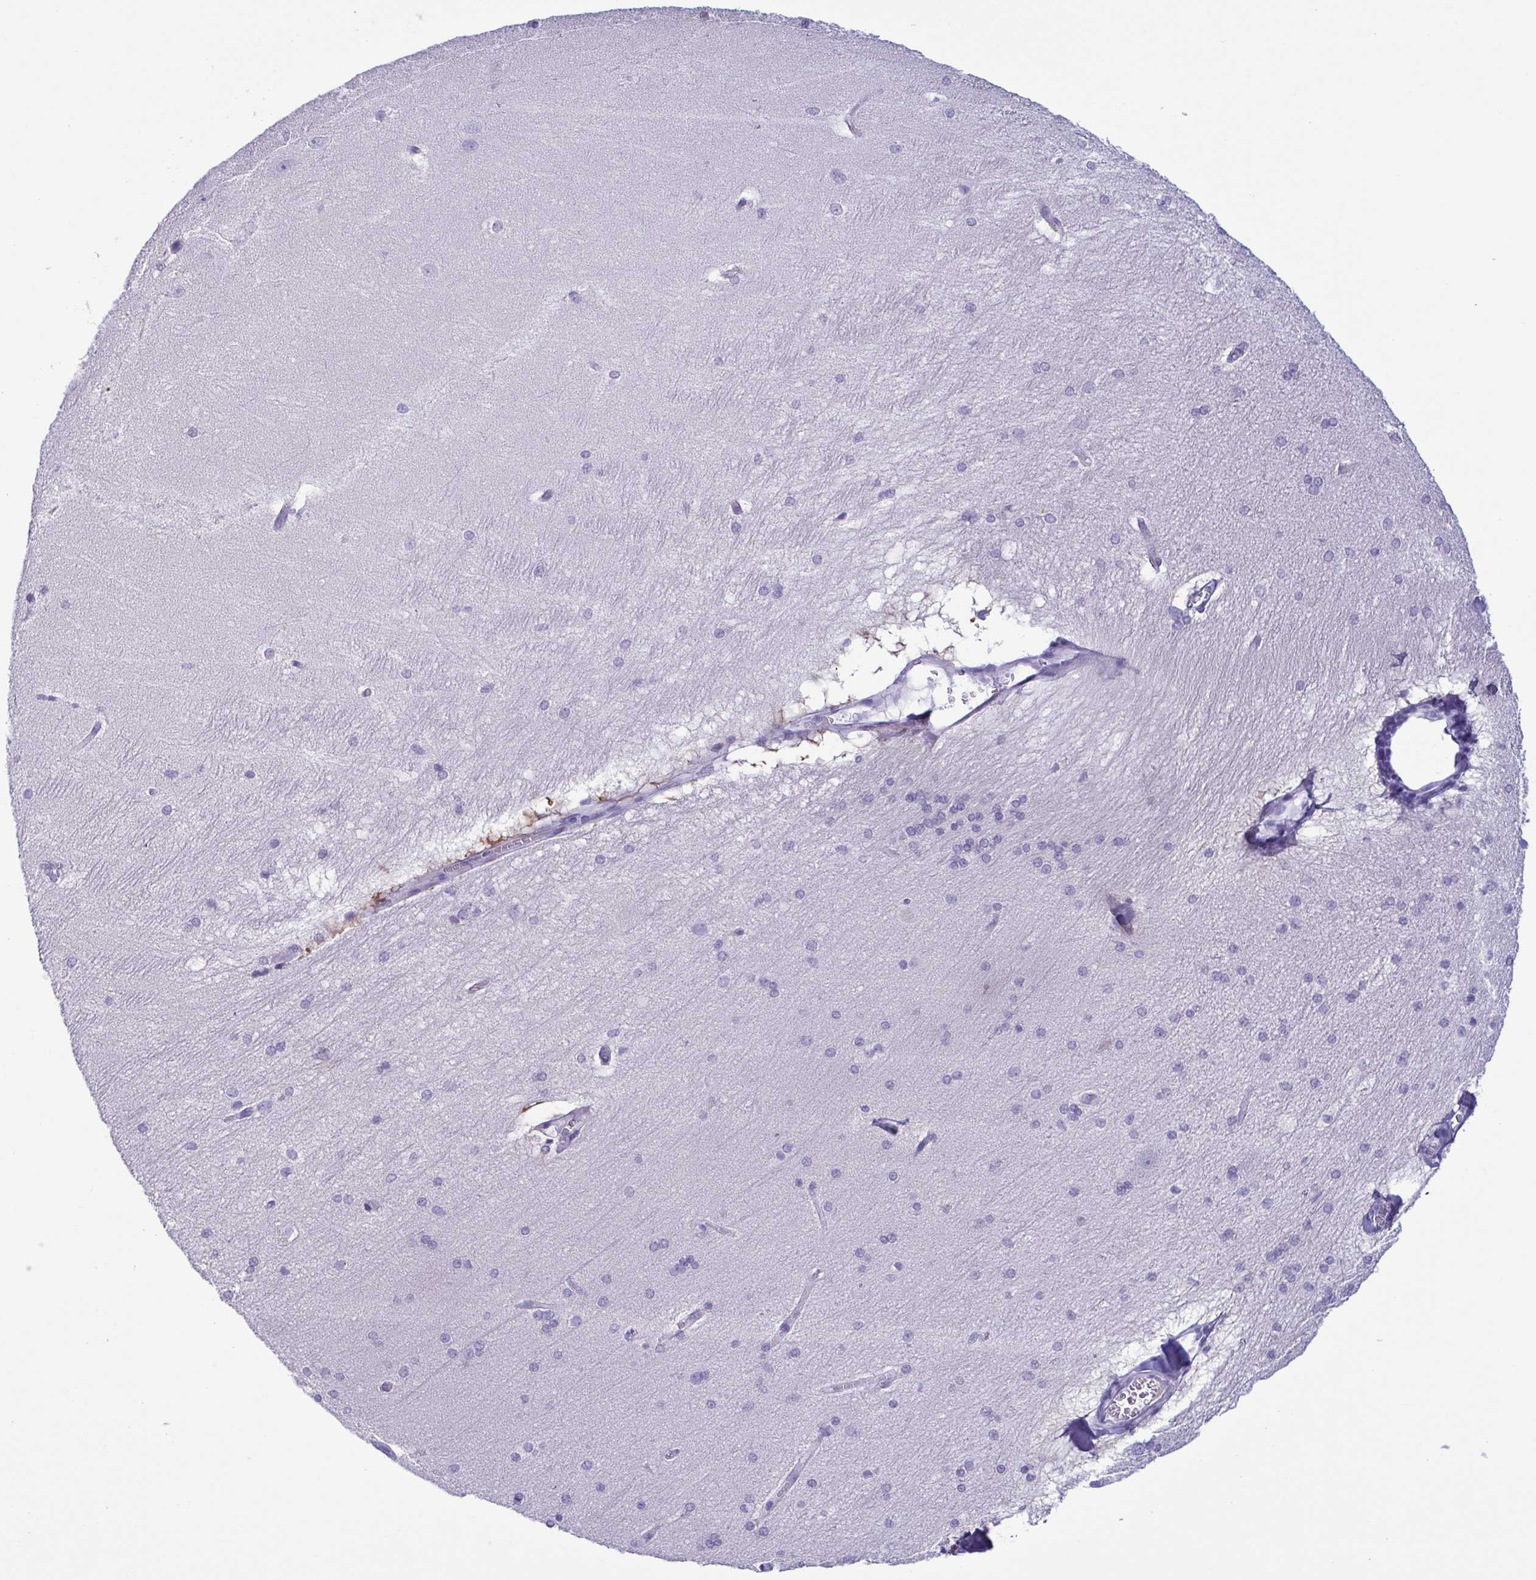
{"staining": {"intensity": "negative", "quantity": "none", "location": "none"}, "tissue": "hippocampus", "cell_type": "Glial cells", "image_type": "normal", "snomed": [{"axis": "morphology", "description": "Normal tissue, NOS"}, {"axis": "topography", "description": "Cerebral cortex"}, {"axis": "topography", "description": "Hippocampus"}], "caption": "The immunohistochemistry (IHC) image has no significant expression in glial cells of hippocampus. (DAB IHC, high magnification).", "gene": "TSPY10", "patient": {"sex": "female", "age": 19}}